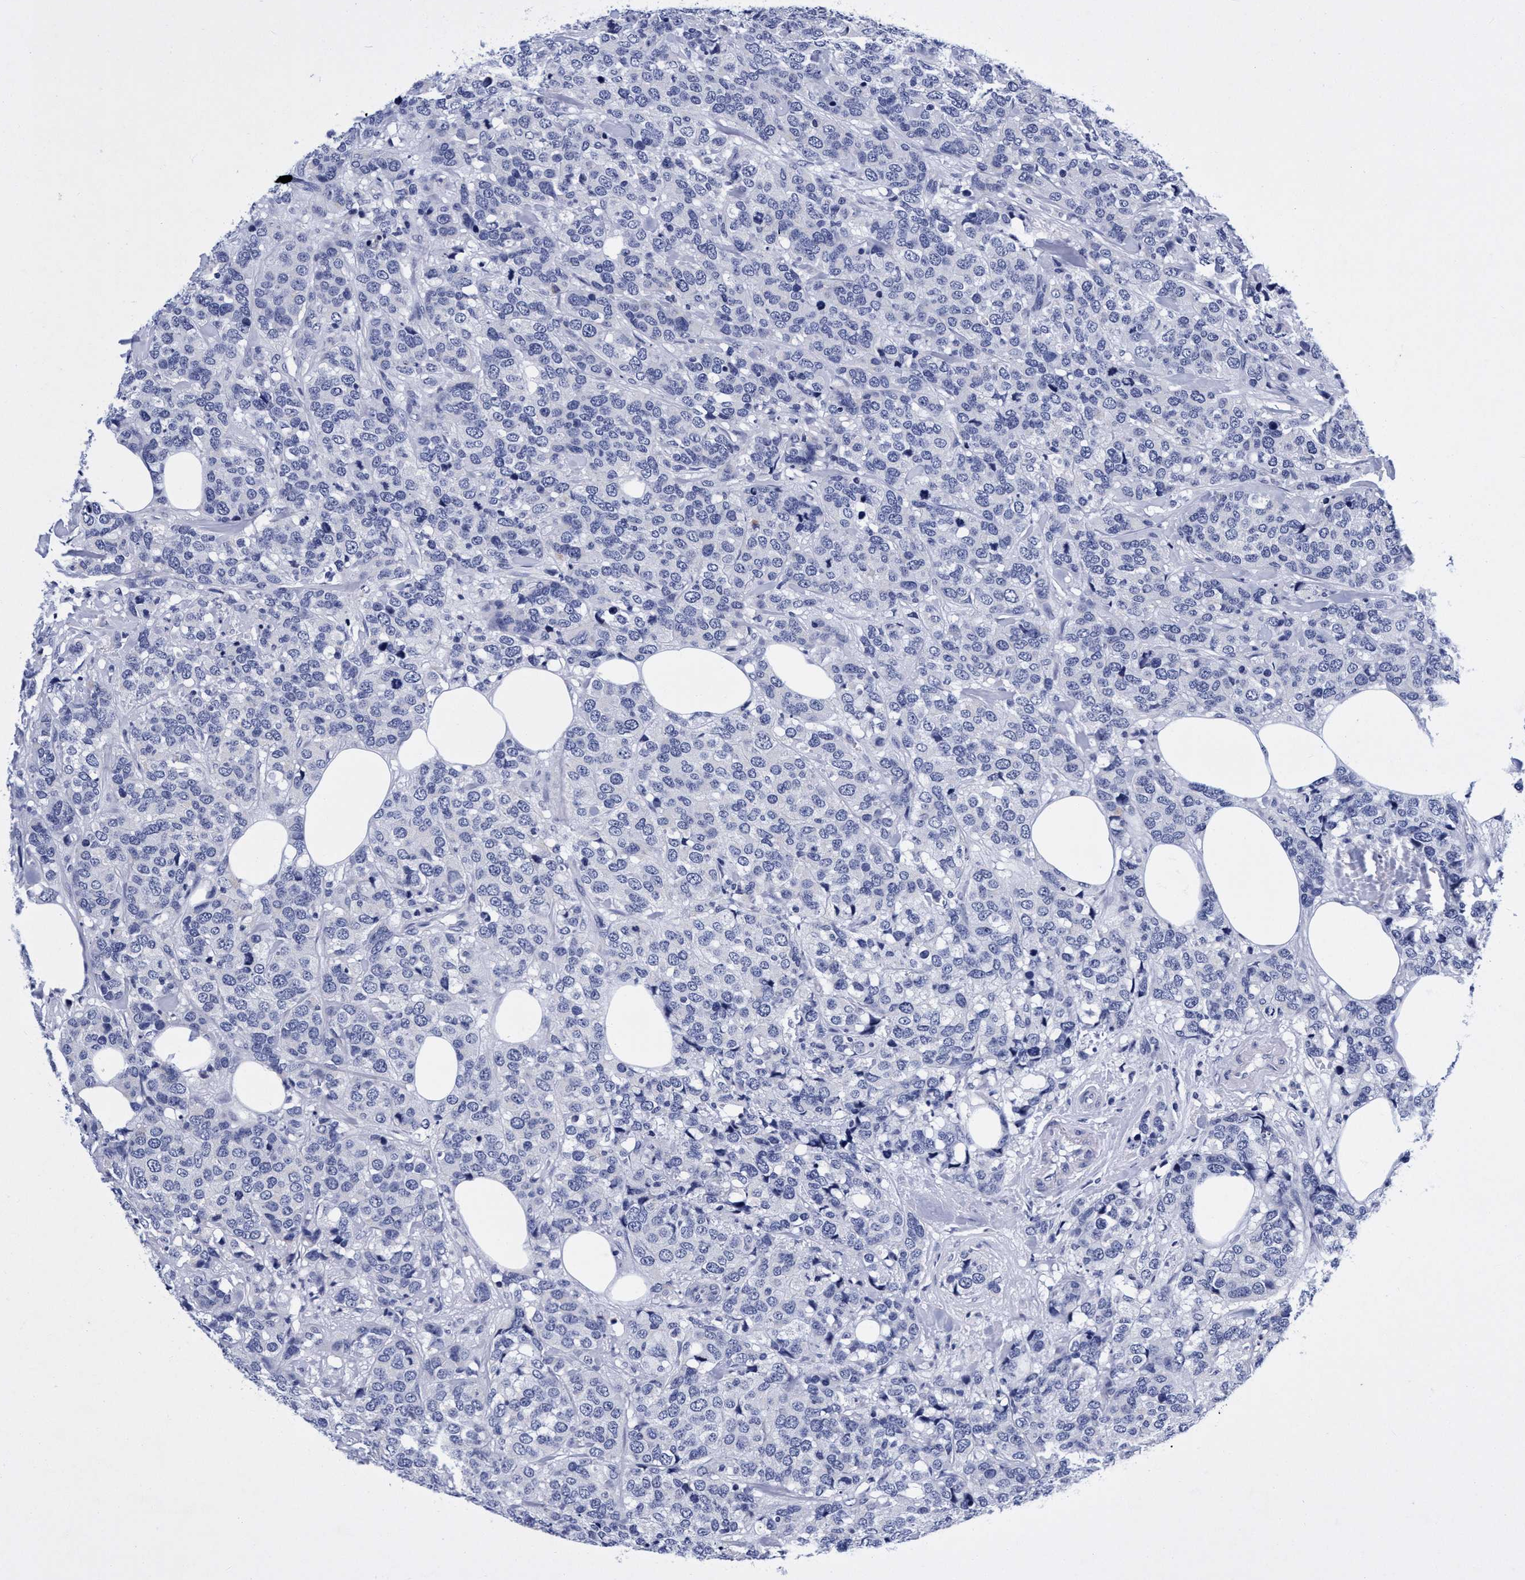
{"staining": {"intensity": "negative", "quantity": "none", "location": "none"}, "tissue": "breast cancer", "cell_type": "Tumor cells", "image_type": "cancer", "snomed": [{"axis": "morphology", "description": "Lobular carcinoma"}, {"axis": "topography", "description": "Breast"}], "caption": "This histopathology image is of breast cancer (lobular carcinoma) stained with IHC to label a protein in brown with the nuclei are counter-stained blue. There is no staining in tumor cells.", "gene": "PLPPR1", "patient": {"sex": "female", "age": 59}}